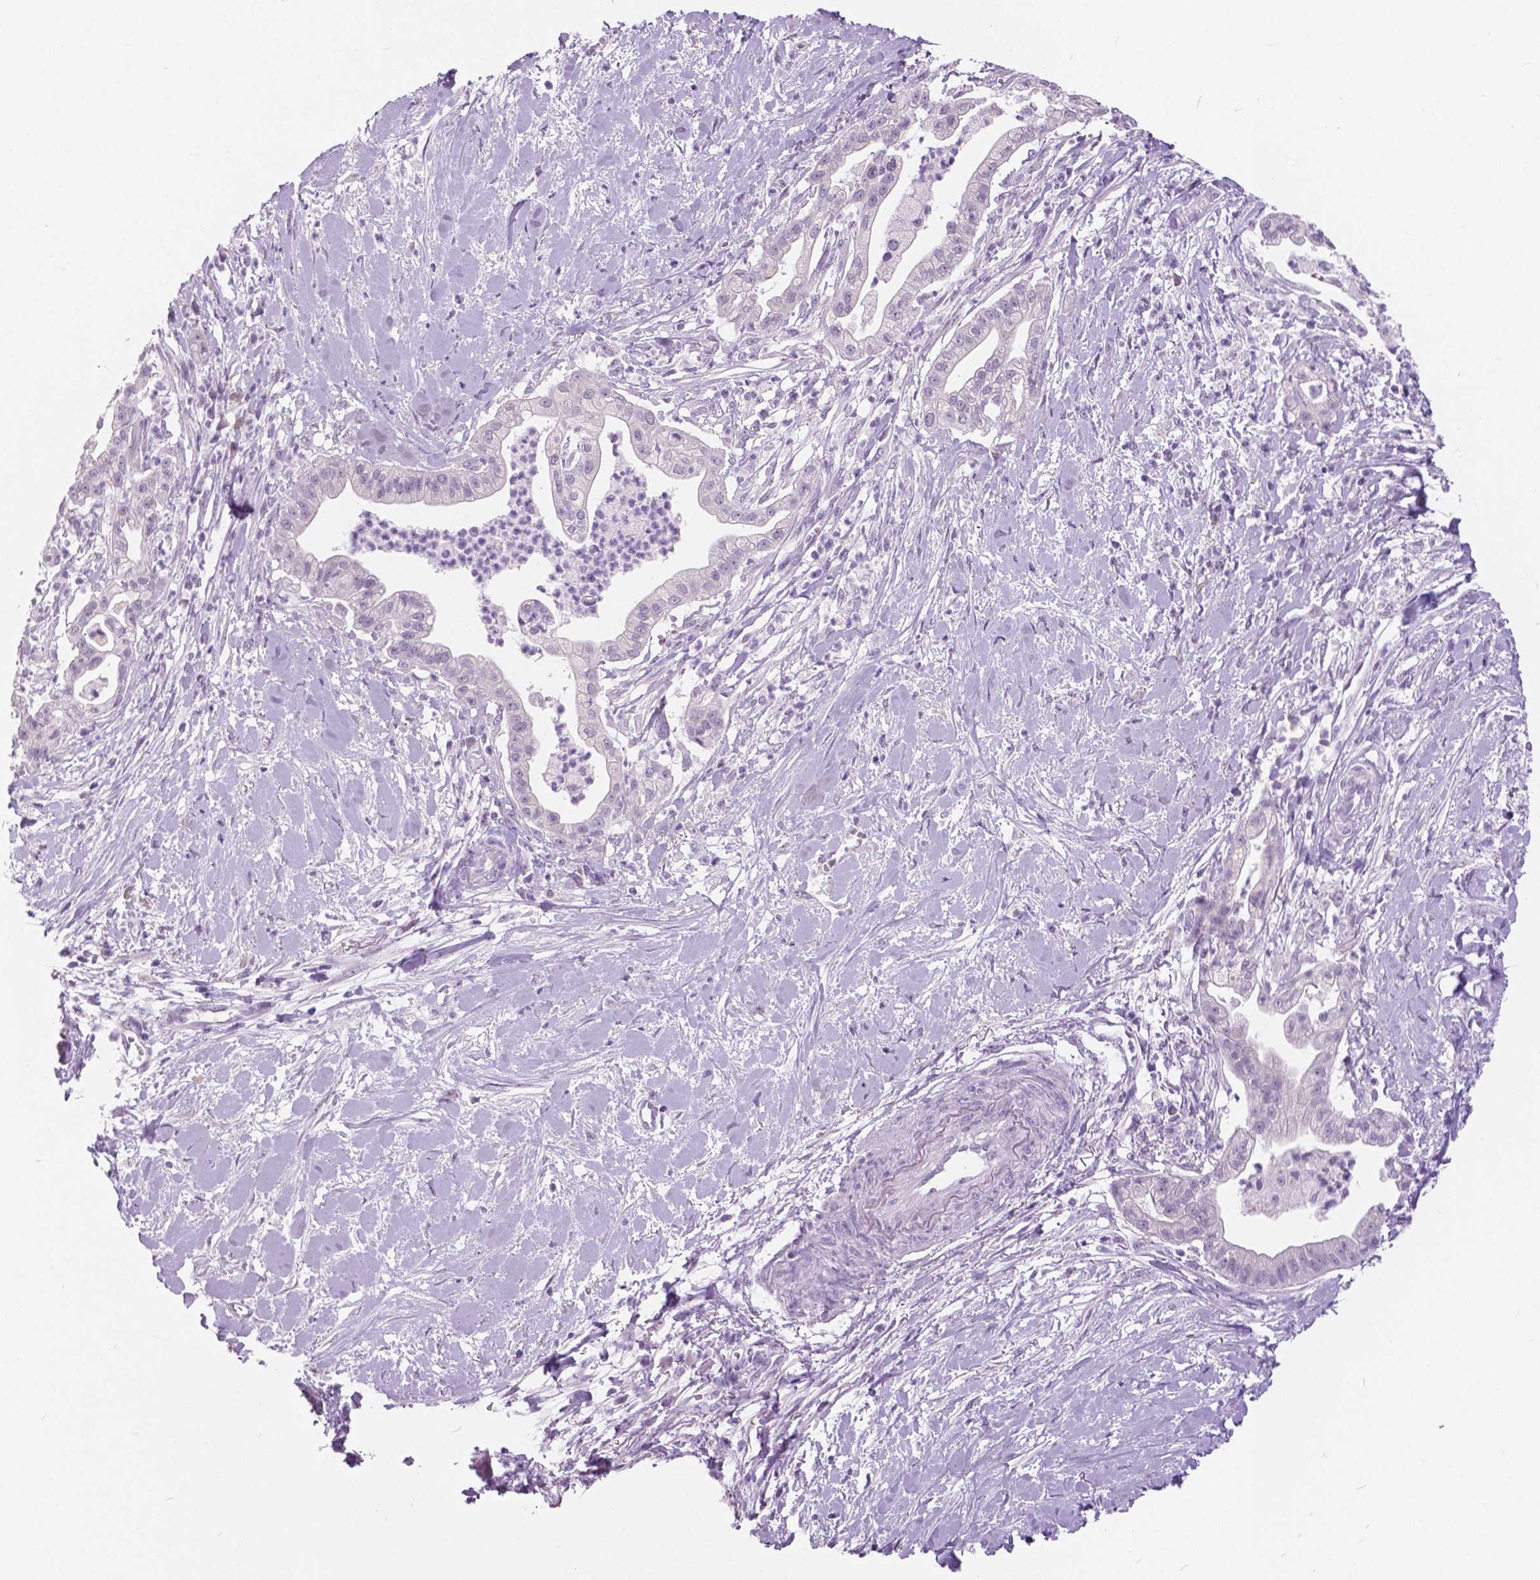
{"staining": {"intensity": "negative", "quantity": "none", "location": "none"}, "tissue": "pancreatic cancer", "cell_type": "Tumor cells", "image_type": "cancer", "snomed": [{"axis": "morphology", "description": "Normal tissue, NOS"}, {"axis": "morphology", "description": "Adenocarcinoma, NOS"}, {"axis": "topography", "description": "Lymph node"}, {"axis": "topography", "description": "Pancreas"}], "caption": "Human pancreatic adenocarcinoma stained for a protein using immunohistochemistry (IHC) reveals no positivity in tumor cells.", "gene": "MYOM1", "patient": {"sex": "female", "age": 58}}